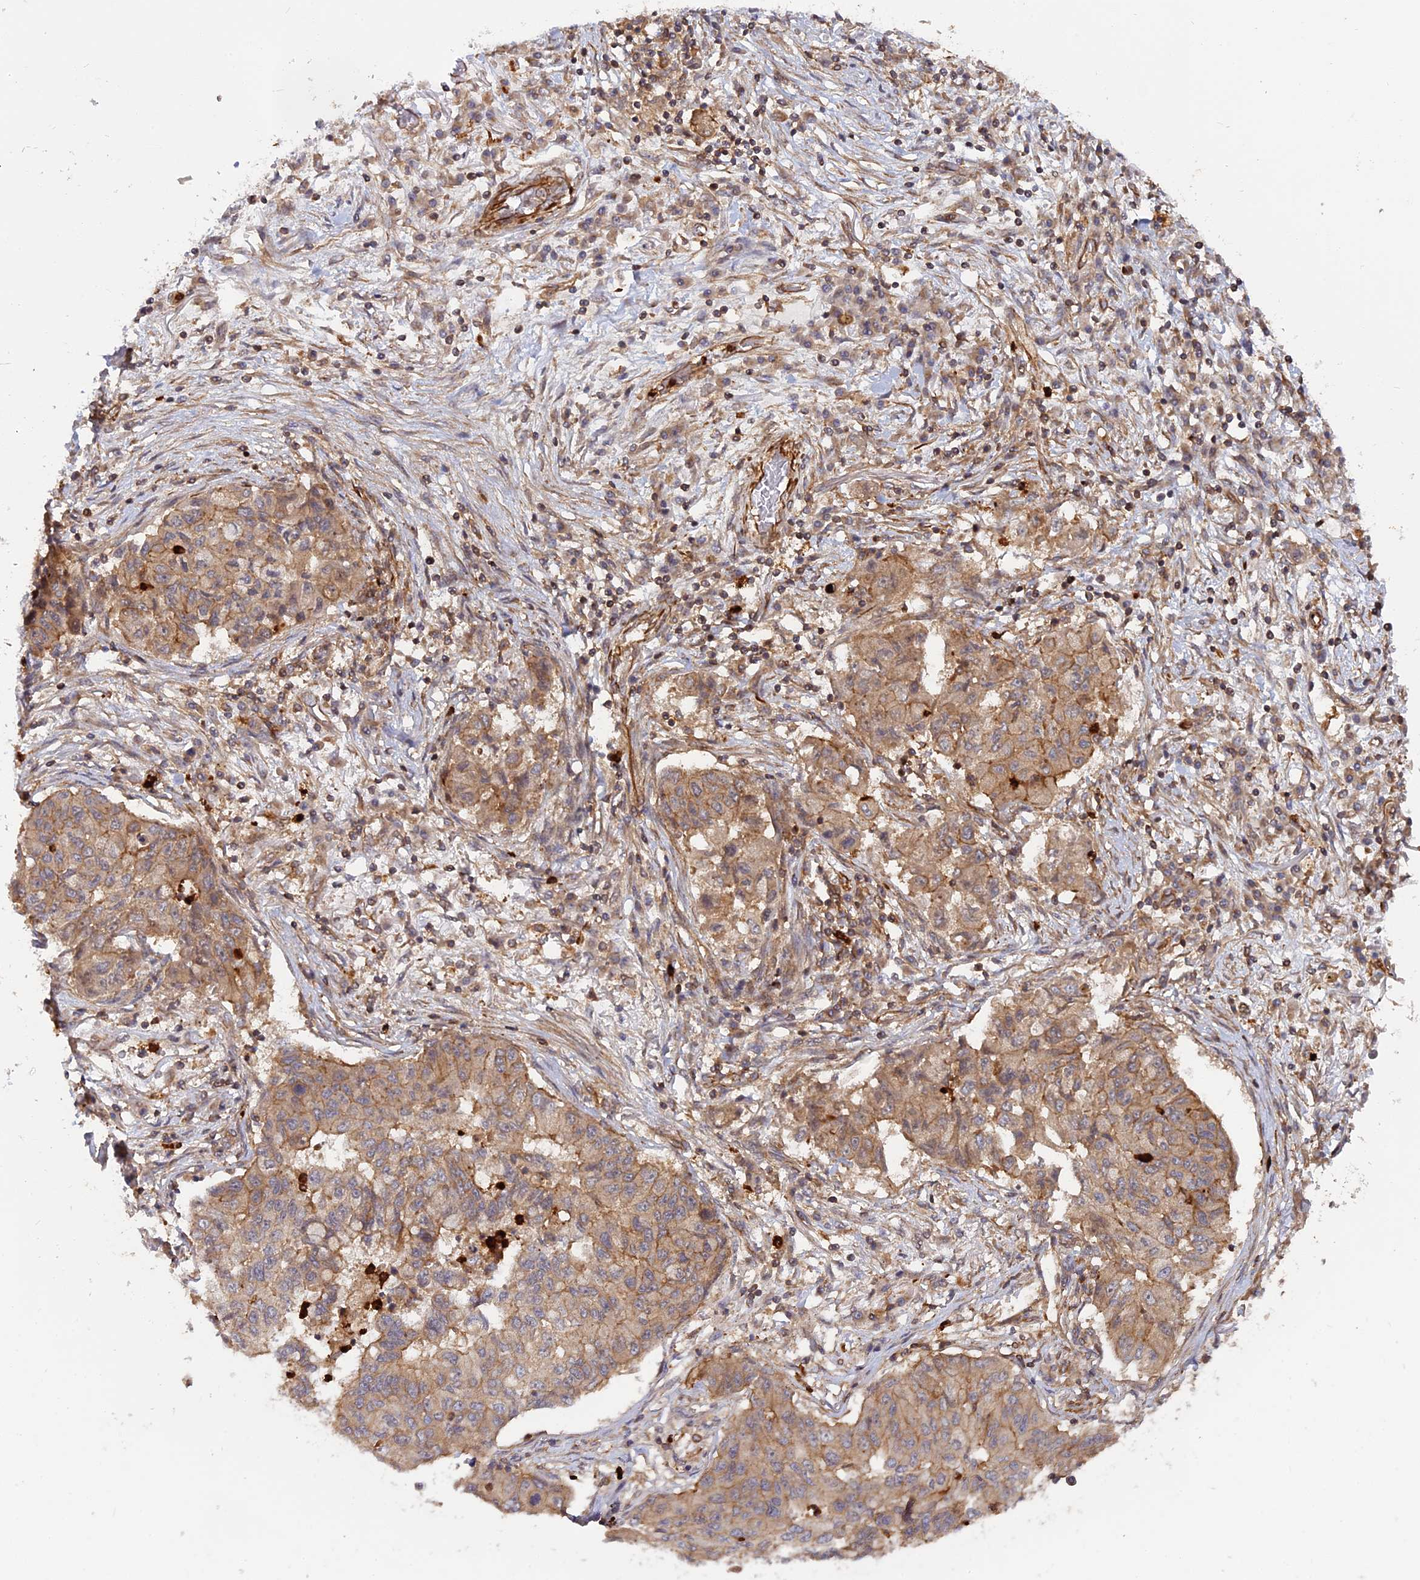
{"staining": {"intensity": "moderate", "quantity": "25%-75%", "location": "cytoplasmic/membranous"}, "tissue": "lung cancer", "cell_type": "Tumor cells", "image_type": "cancer", "snomed": [{"axis": "morphology", "description": "Squamous cell carcinoma, NOS"}, {"axis": "topography", "description": "Lung"}], "caption": "This photomicrograph reveals immunohistochemistry (IHC) staining of lung cancer (squamous cell carcinoma), with medium moderate cytoplasmic/membranous staining in about 25%-75% of tumor cells.", "gene": "PHLDB3", "patient": {"sex": "male", "age": 74}}